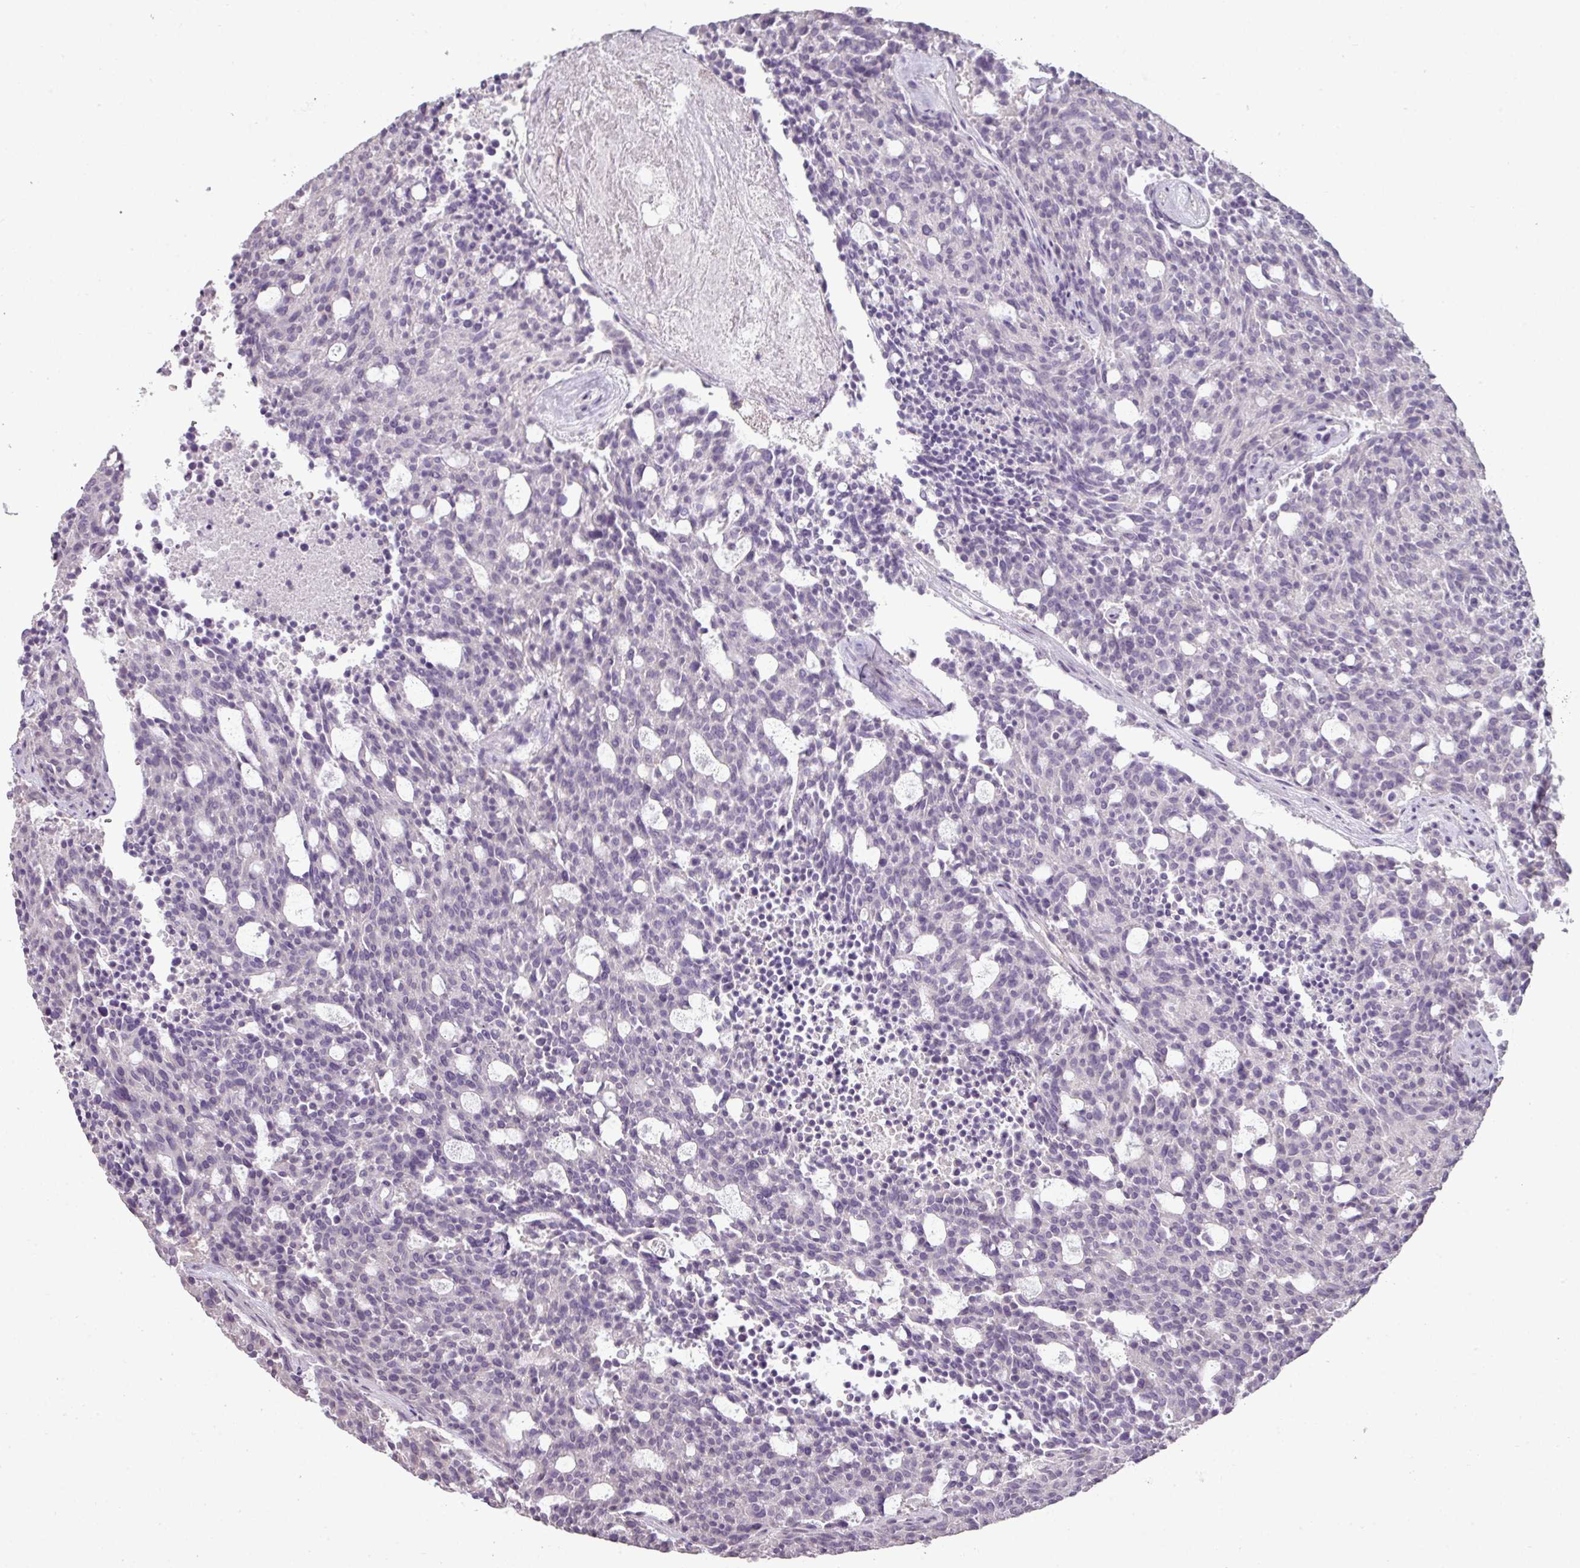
{"staining": {"intensity": "negative", "quantity": "none", "location": "none"}, "tissue": "carcinoid", "cell_type": "Tumor cells", "image_type": "cancer", "snomed": [{"axis": "morphology", "description": "Carcinoid, malignant, NOS"}, {"axis": "topography", "description": "Pancreas"}], "caption": "Immunohistochemical staining of carcinoid (malignant) demonstrates no significant staining in tumor cells. The staining was performed using DAB to visualize the protein expression in brown, while the nuclei were stained in blue with hematoxylin (Magnification: 20x).", "gene": "LY9", "patient": {"sex": "female", "age": 54}}